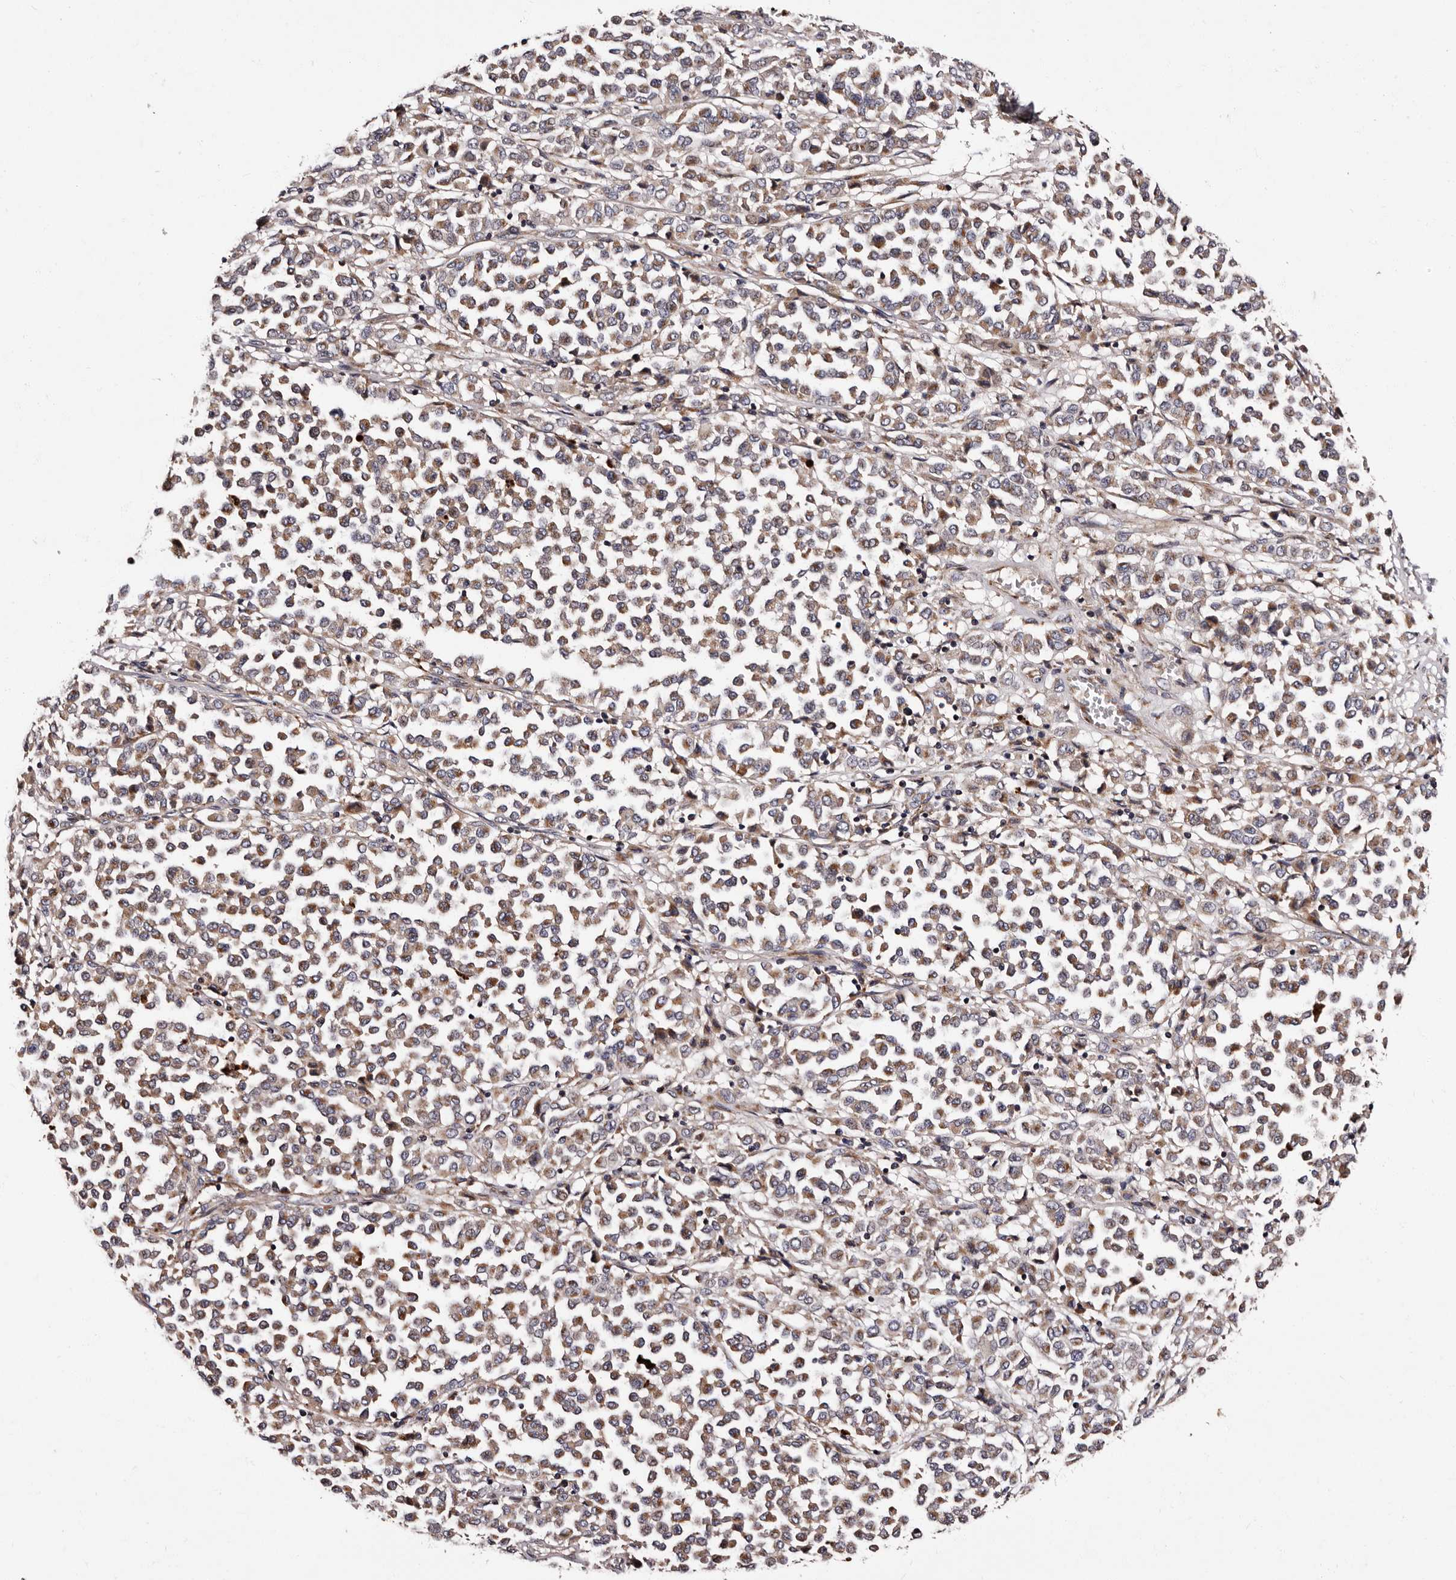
{"staining": {"intensity": "weak", "quantity": ">75%", "location": "cytoplasmic/membranous"}, "tissue": "melanoma", "cell_type": "Tumor cells", "image_type": "cancer", "snomed": [{"axis": "morphology", "description": "Malignant melanoma, Metastatic site"}, {"axis": "topography", "description": "Pancreas"}], "caption": "Malignant melanoma (metastatic site) was stained to show a protein in brown. There is low levels of weak cytoplasmic/membranous positivity in about >75% of tumor cells. The staining was performed using DAB (3,3'-diaminobenzidine), with brown indicating positive protein expression. Nuclei are stained blue with hematoxylin.", "gene": "ADCK5", "patient": {"sex": "female", "age": 30}}